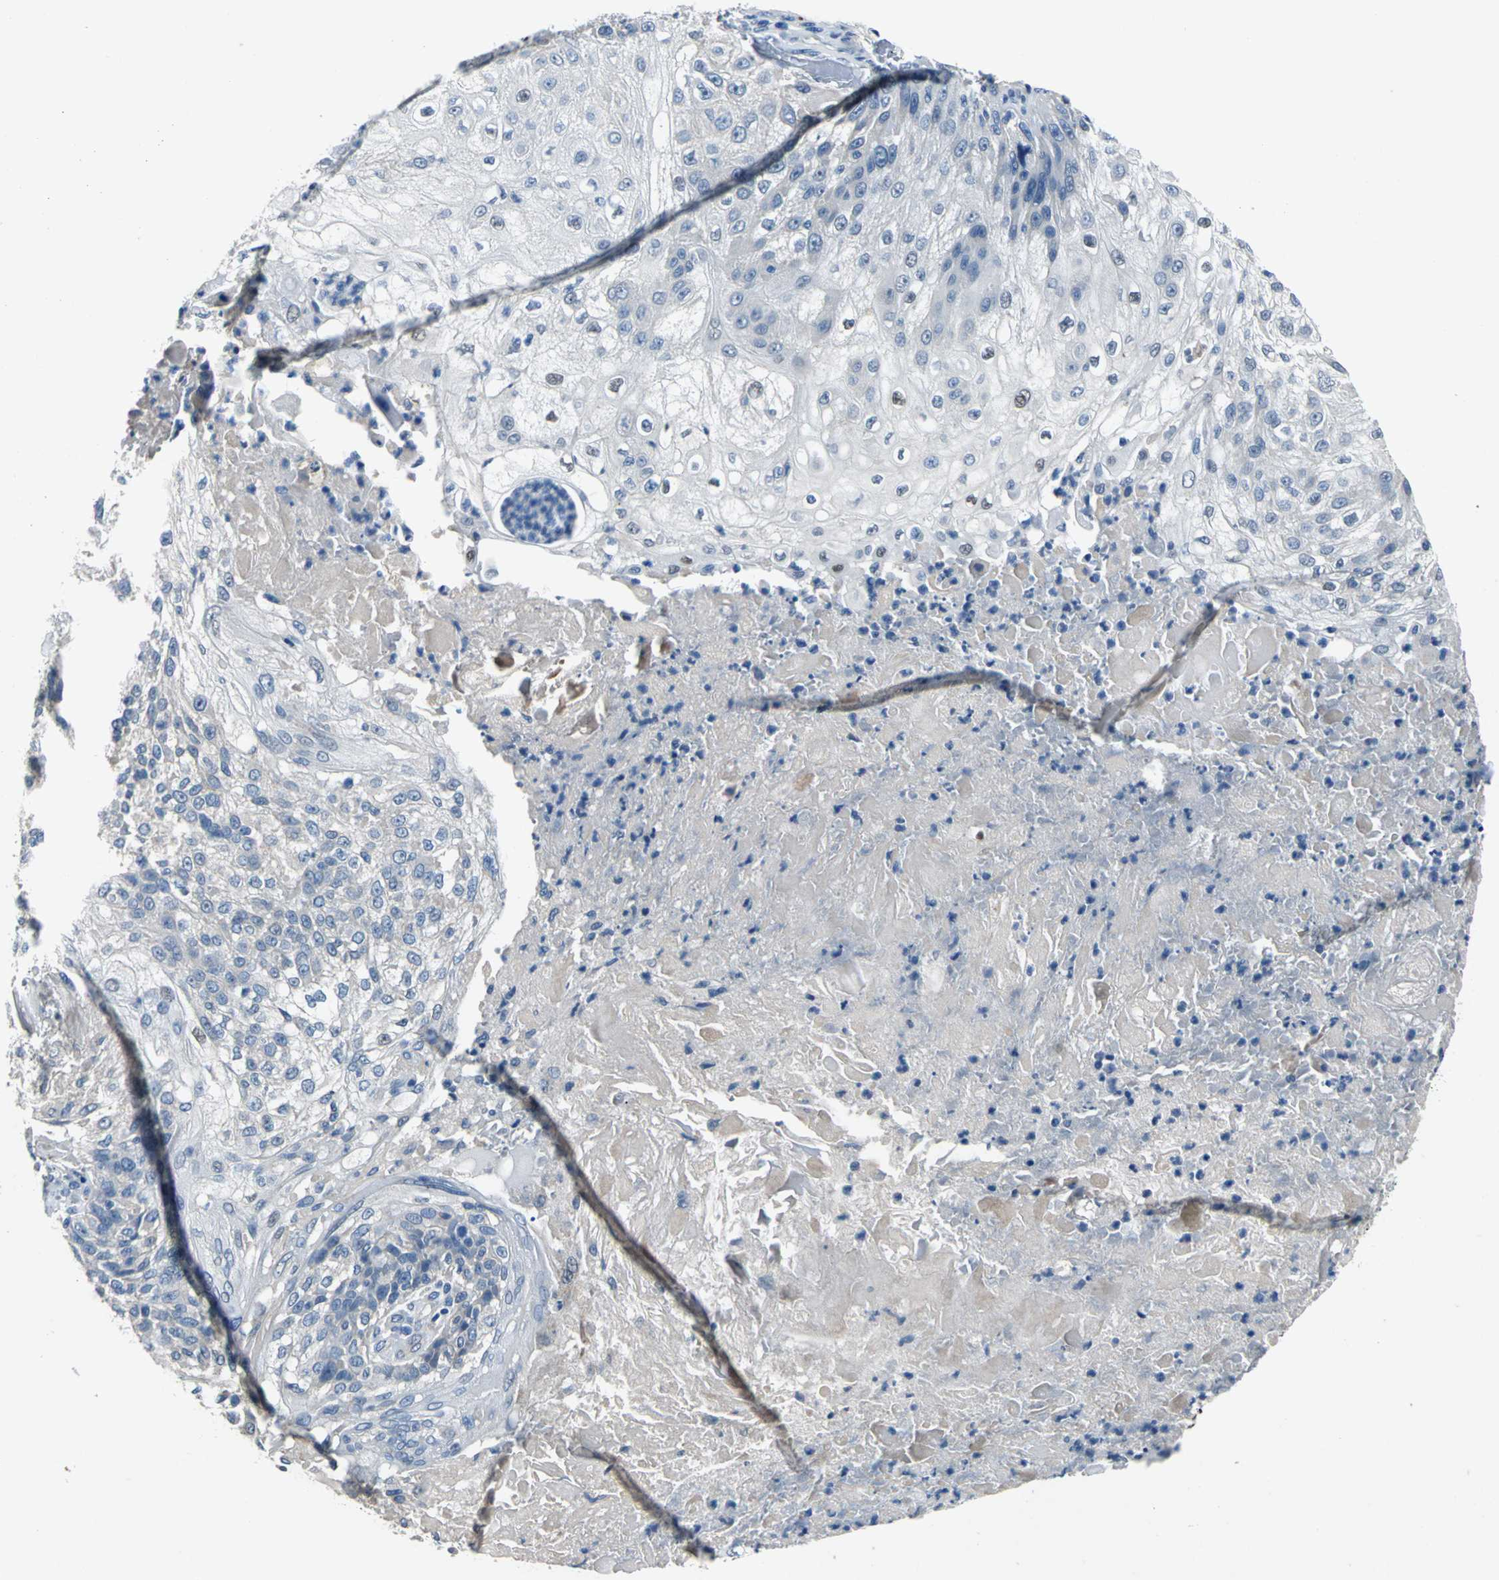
{"staining": {"intensity": "negative", "quantity": "none", "location": "none"}, "tissue": "skin cancer", "cell_type": "Tumor cells", "image_type": "cancer", "snomed": [{"axis": "morphology", "description": "Normal tissue, NOS"}, {"axis": "morphology", "description": "Squamous cell carcinoma, NOS"}, {"axis": "topography", "description": "Skin"}], "caption": "This is an immunohistochemistry histopathology image of skin squamous cell carcinoma. There is no staining in tumor cells.", "gene": "SELP", "patient": {"sex": "female", "age": 83}}